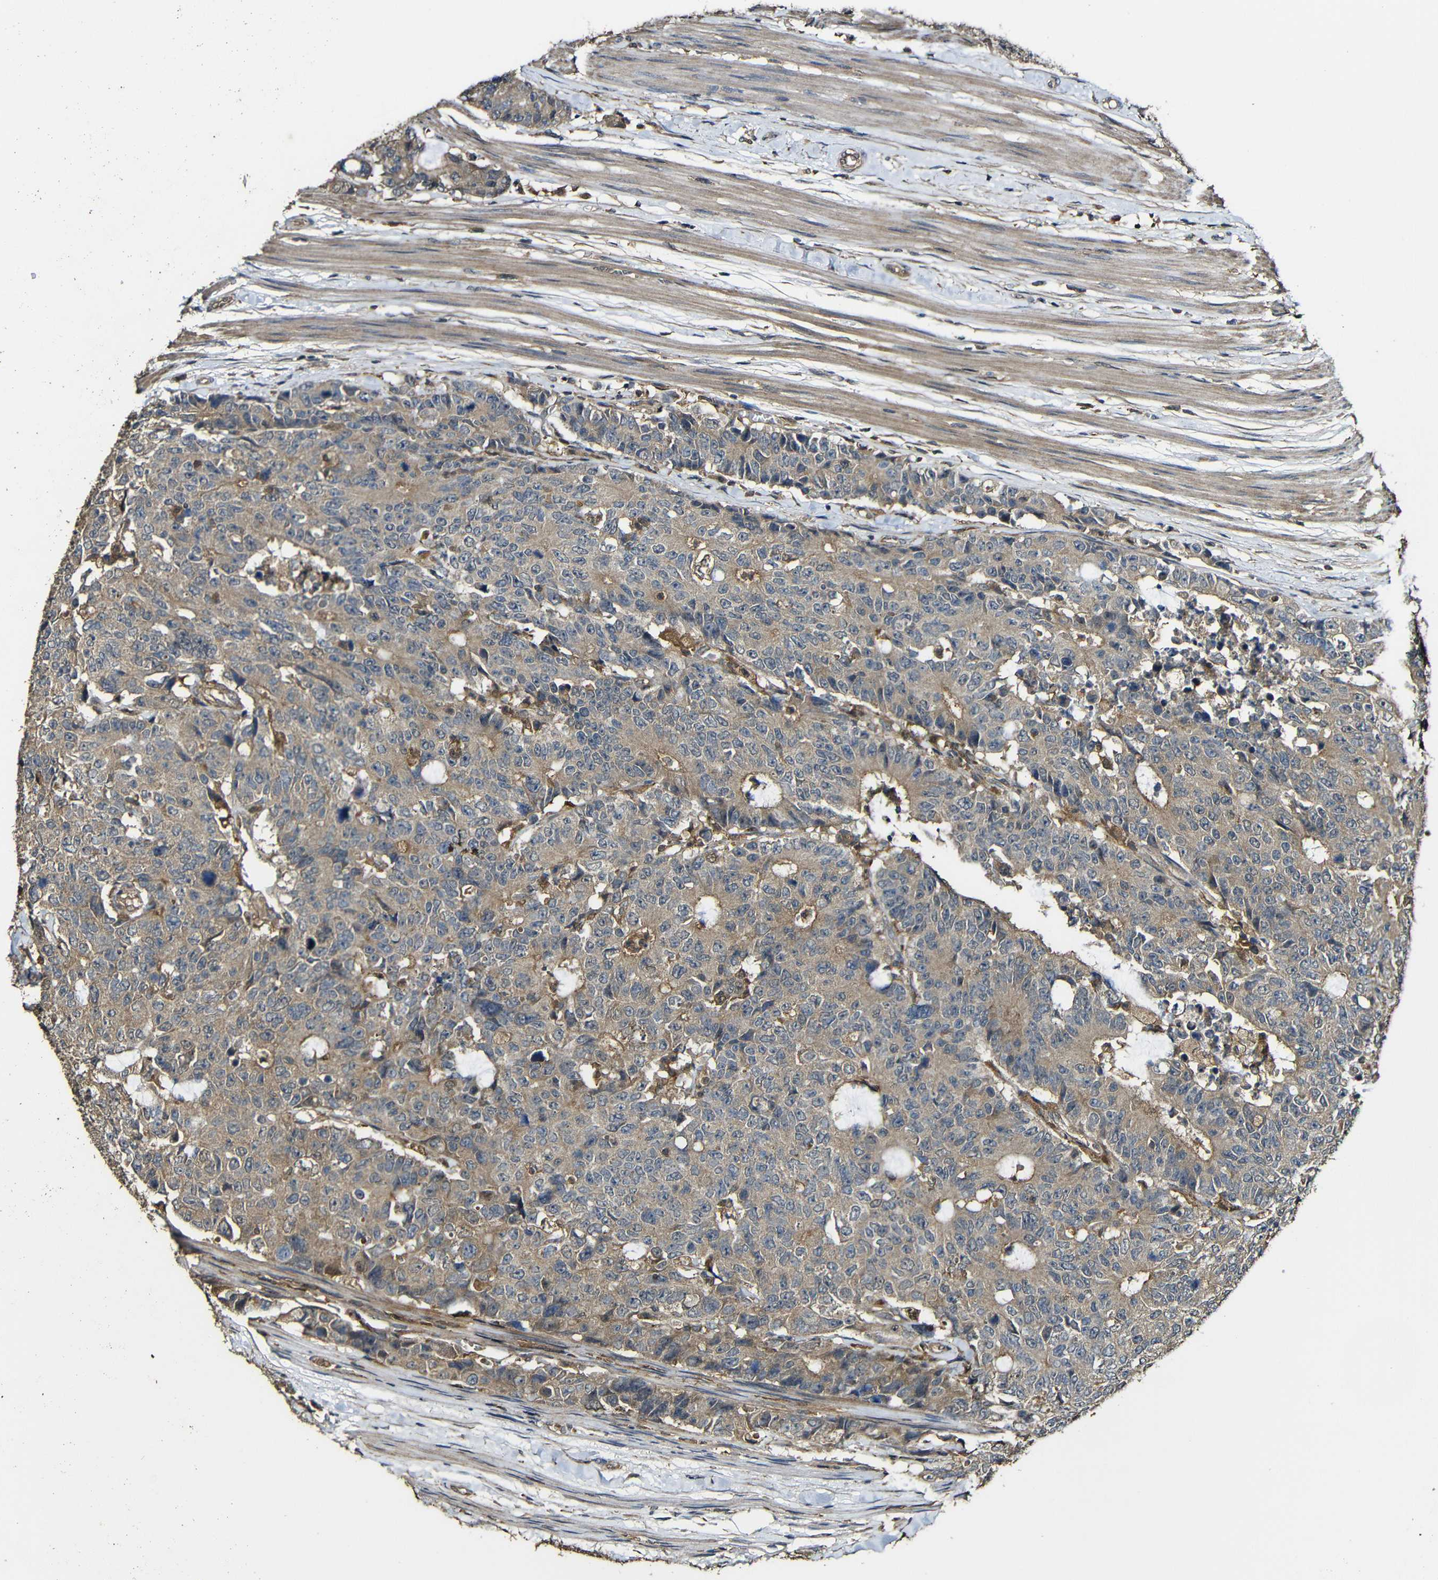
{"staining": {"intensity": "moderate", "quantity": ">75%", "location": "cytoplasmic/membranous"}, "tissue": "colorectal cancer", "cell_type": "Tumor cells", "image_type": "cancer", "snomed": [{"axis": "morphology", "description": "Adenocarcinoma, NOS"}, {"axis": "topography", "description": "Colon"}], "caption": "Colorectal adenocarcinoma was stained to show a protein in brown. There is medium levels of moderate cytoplasmic/membranous expression in about >75% of tumor cells. The staining was performed using DAB to visualize the protein expression in brown, while the nuclei were stained in blue with hematoxylin (Magnification: 20x).", "gene": "CASP8", "patient": {"sex": "female", "age": 86}}